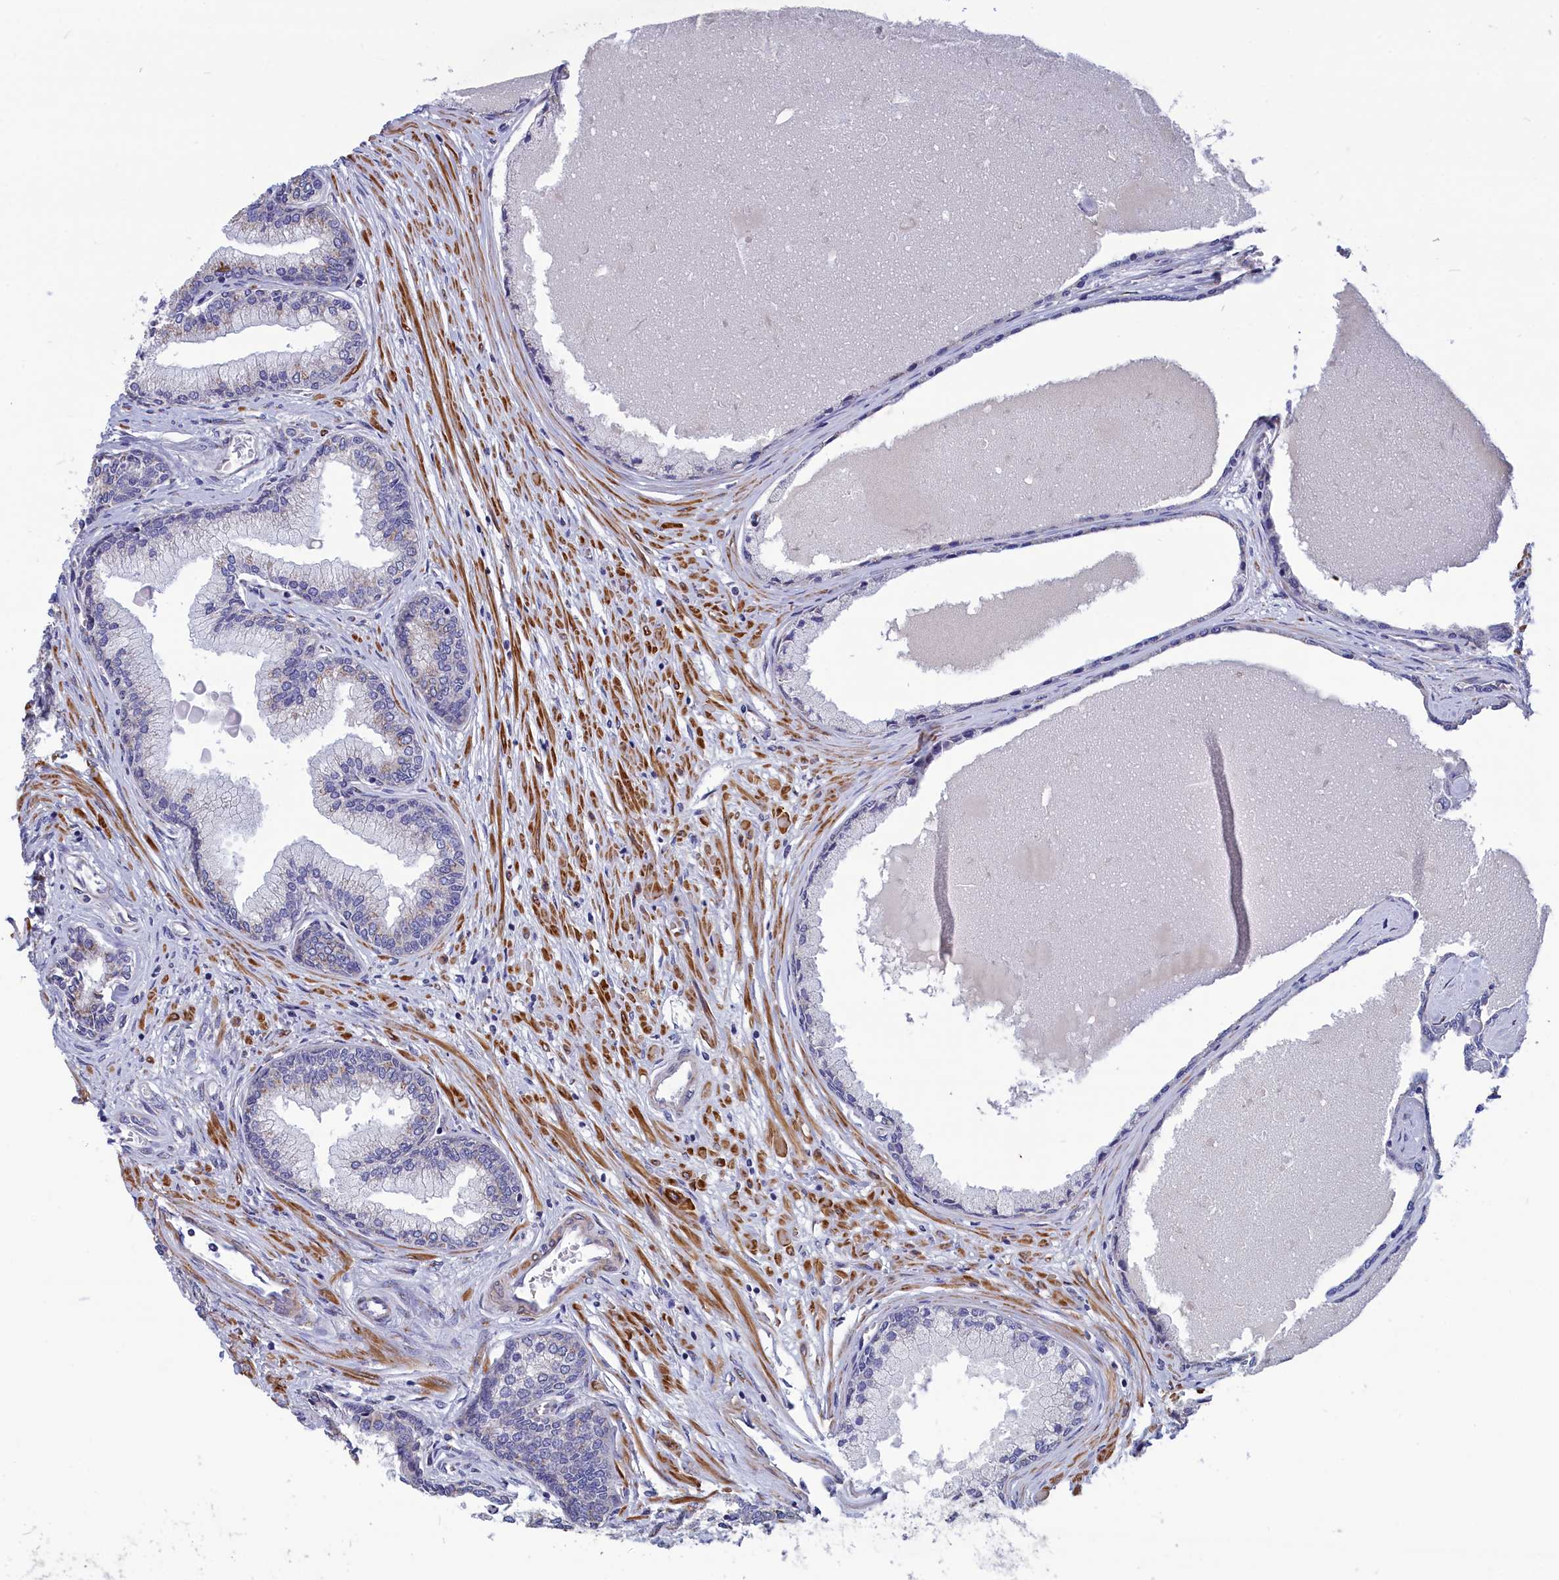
{"staining": {"intensity": "weak", "quantity": "<25%", "location": "cytoplasmic/membranous"}, "tissue": "prostate cancer", "cell_type": "Tumor cells", "image_type": "cancer", "snomed": [{"axis": "morphology", "description": "Adenocarcinoma, High grade"}, {"axis": "topography", "description": "Prostate"}], "caption": "Prostate high-grade adenocarcinoma stained for a protein using immunohistochemistry shows no positivity tumor cells.", "gene": "TUBGCP4", "patient": {"sex": "male", "age": 74}}